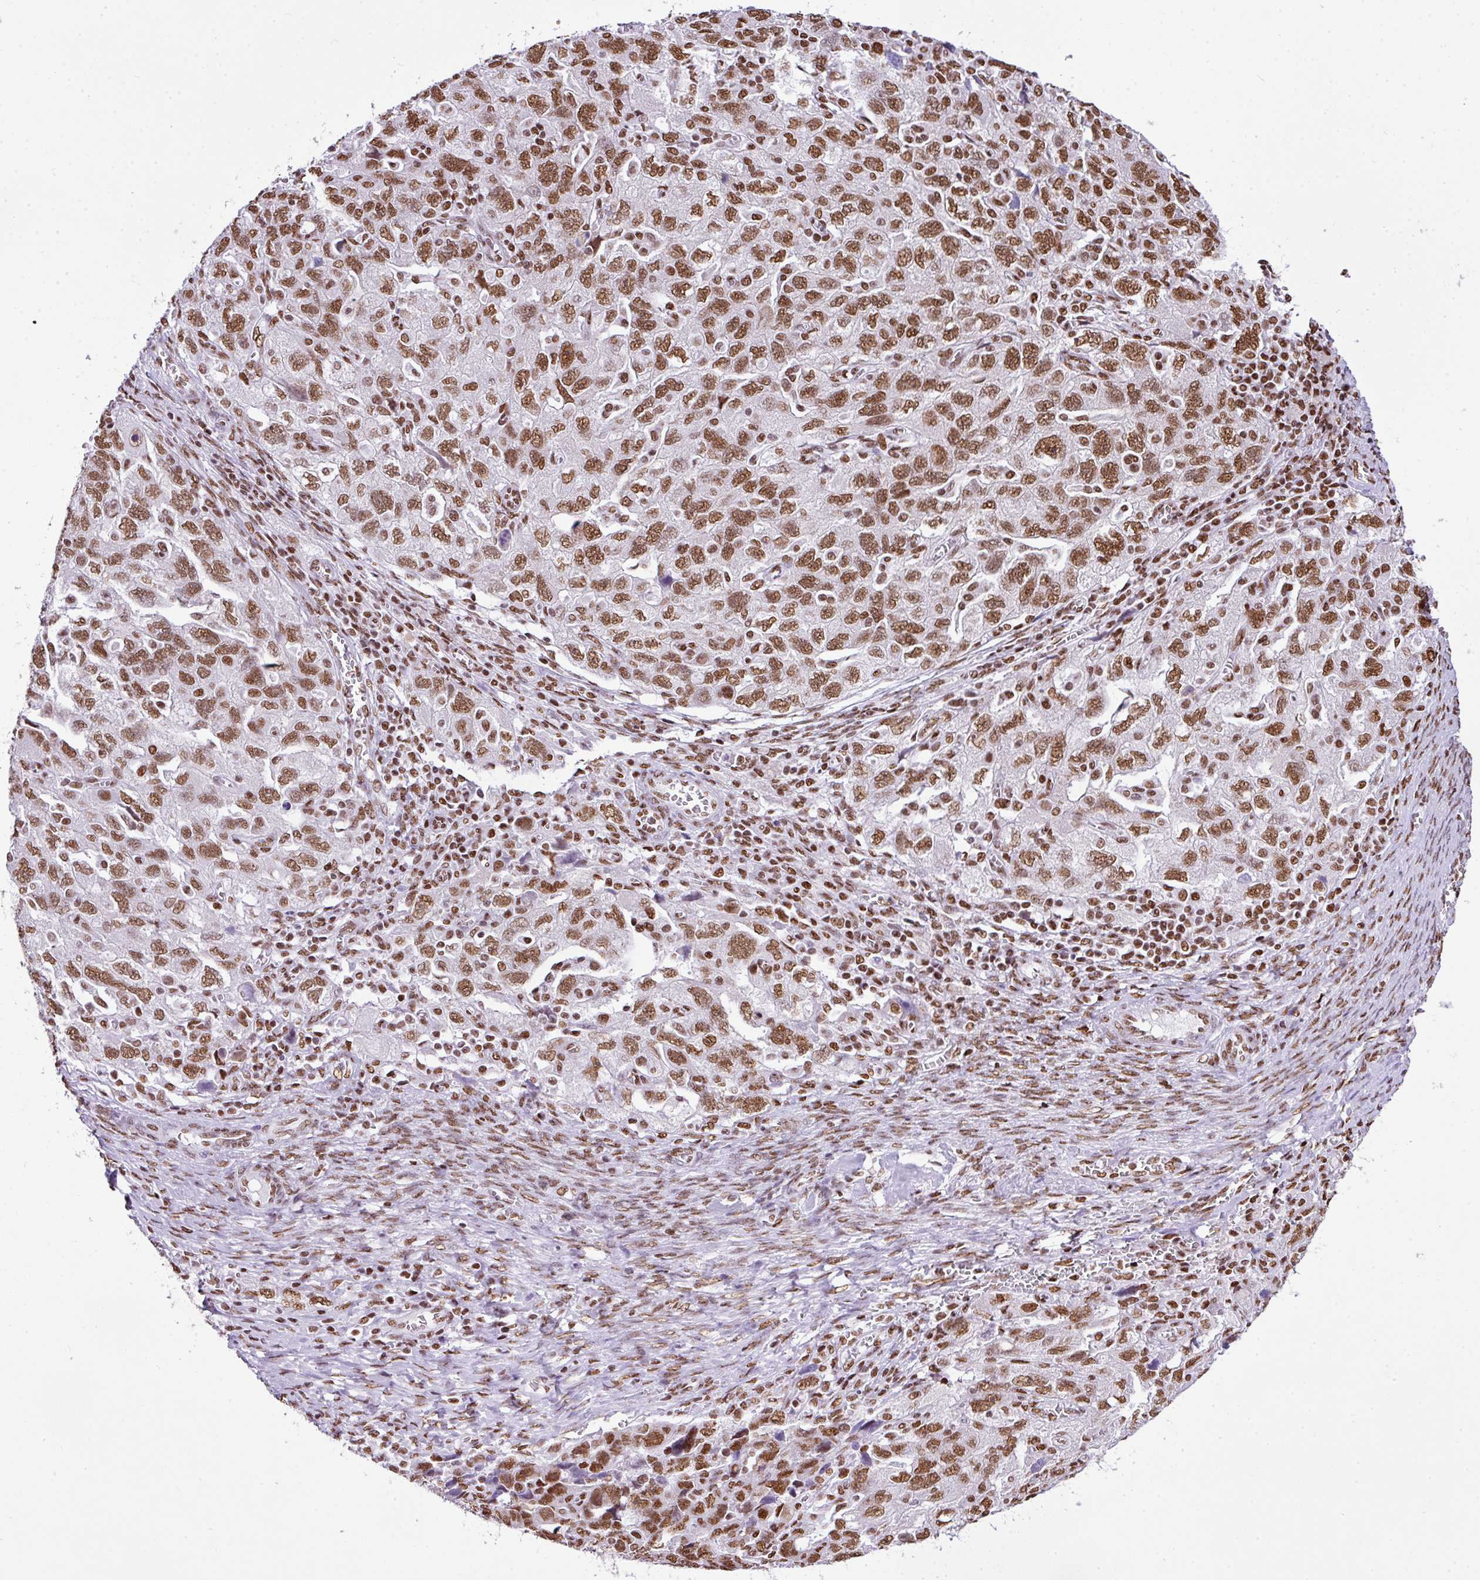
{"staining": {"intensity": "moderate", "quantity": "25%-75%", "location": "nuclear"}, "tissue": "ovarian cancer", "cell_type": "Tumor cells", "image_type": "cancer", "snomed": [{"axis": "morphology", "description": "Carcinoma, NOS"}, {"axis": "morphology", "description": "Cystadenocarcinoma, serous, NOS"}, {"axis": "topography", "description": "Ovary"}], "caption": "The photomicrograph displays staining of ovarian cancer (carcinoma), revealing moderate nuclear protein expression (brown color) within tumor cells.", "gene": "RARG", "patient": {"sex": "female", "age": 69}}